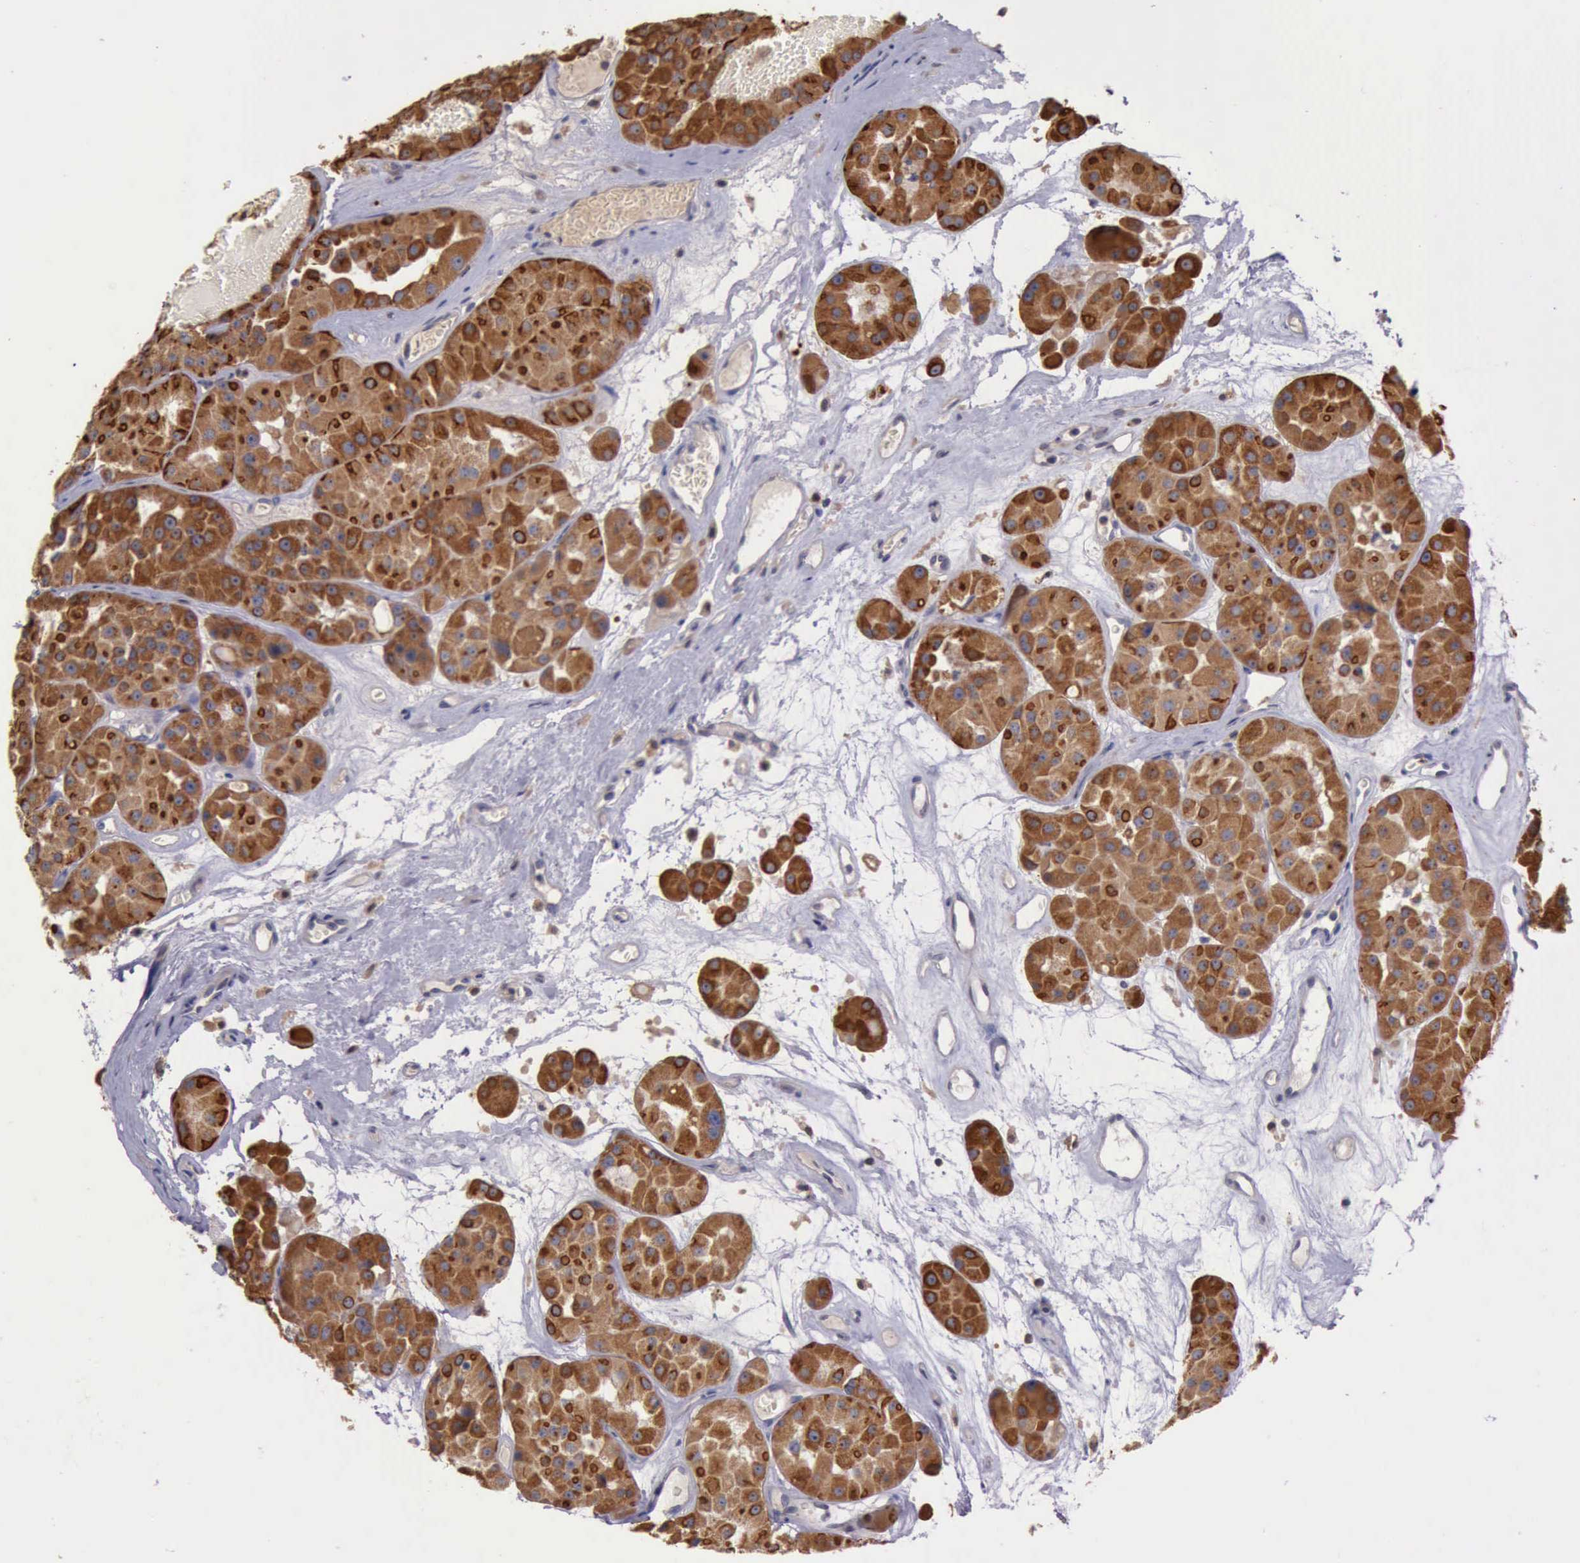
{"staining": {"intensity": "moderate", "quantity": ">75%", "location": "cytoplasmic/membranous"}, "tissue": "renal cancer", "cell_type": "Tumor cells", "image_type": "cancer", "snomed": [{"axis": "morphology", "description": "Adenocarcinoma, uncertain malignant potential"}, {"axis": "topography", "description": "Kidney"}], "caption": "IHC (DAB) staining of renal cancer reveals moderate cytoplasmic/membranous protein staining in about >75% of tumor cells.", "gene": "RAB39B", "patient": {"sex": "male", "age": 63}}